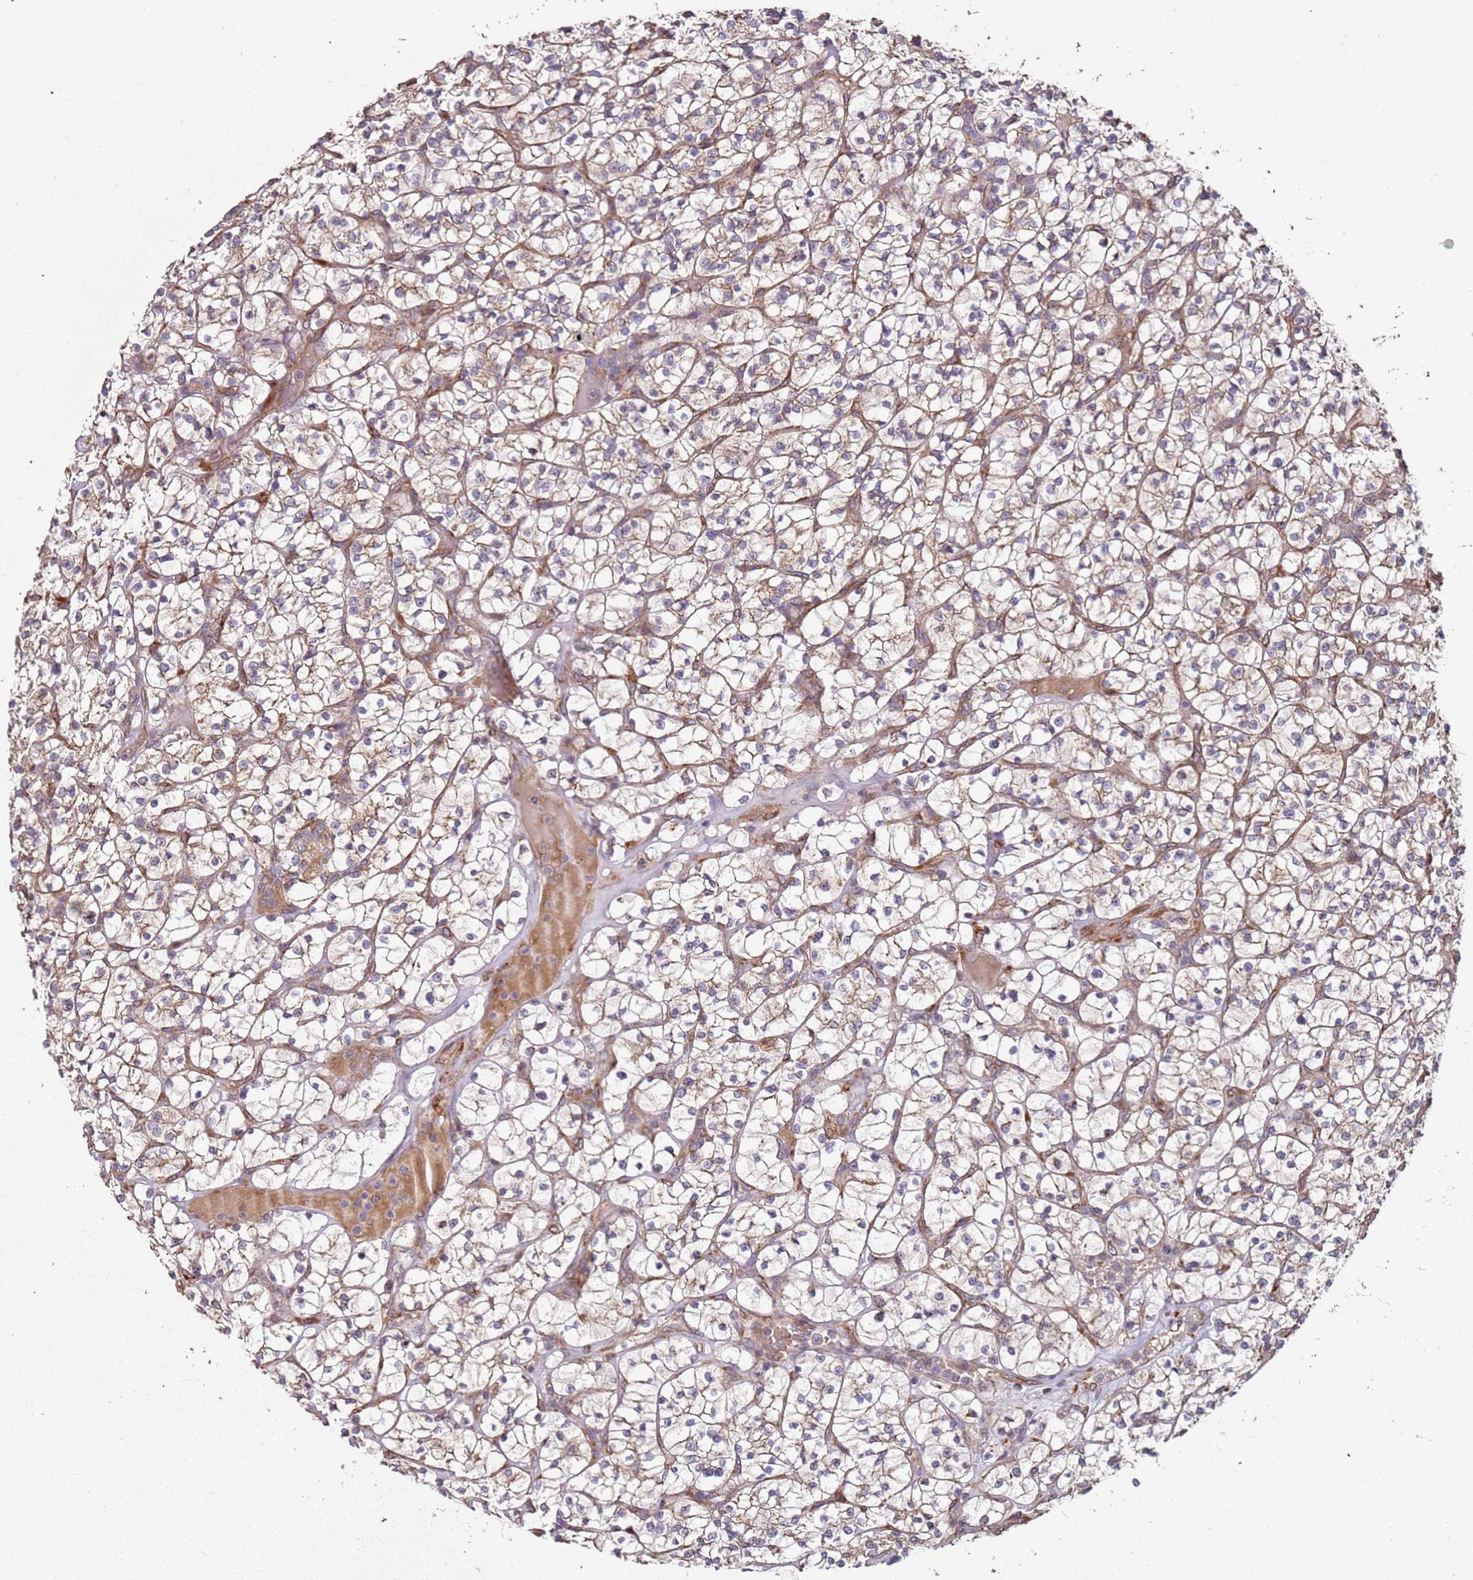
{"staining": {"intensity": "weak", "quantity": ">75%", "location": "cytoplasmic/membranous"}, "tissue": "renal cancer", "cell_type": "Tumor cells", "image_type": "cancer", "snomed": [{"axis": "morphology", "description": "Adenocarcinoma, NOS"}, {"axis": "topography", "description": "Kidney"}], "caption": "Renal cancer tissue exhibits weak cytoplasmic/membranous staining in about >75% of tumor cells, visualized by immunohistochemistry.", "gene": "ARFRP1", "patient": {"sex": "female", "age": 64}}